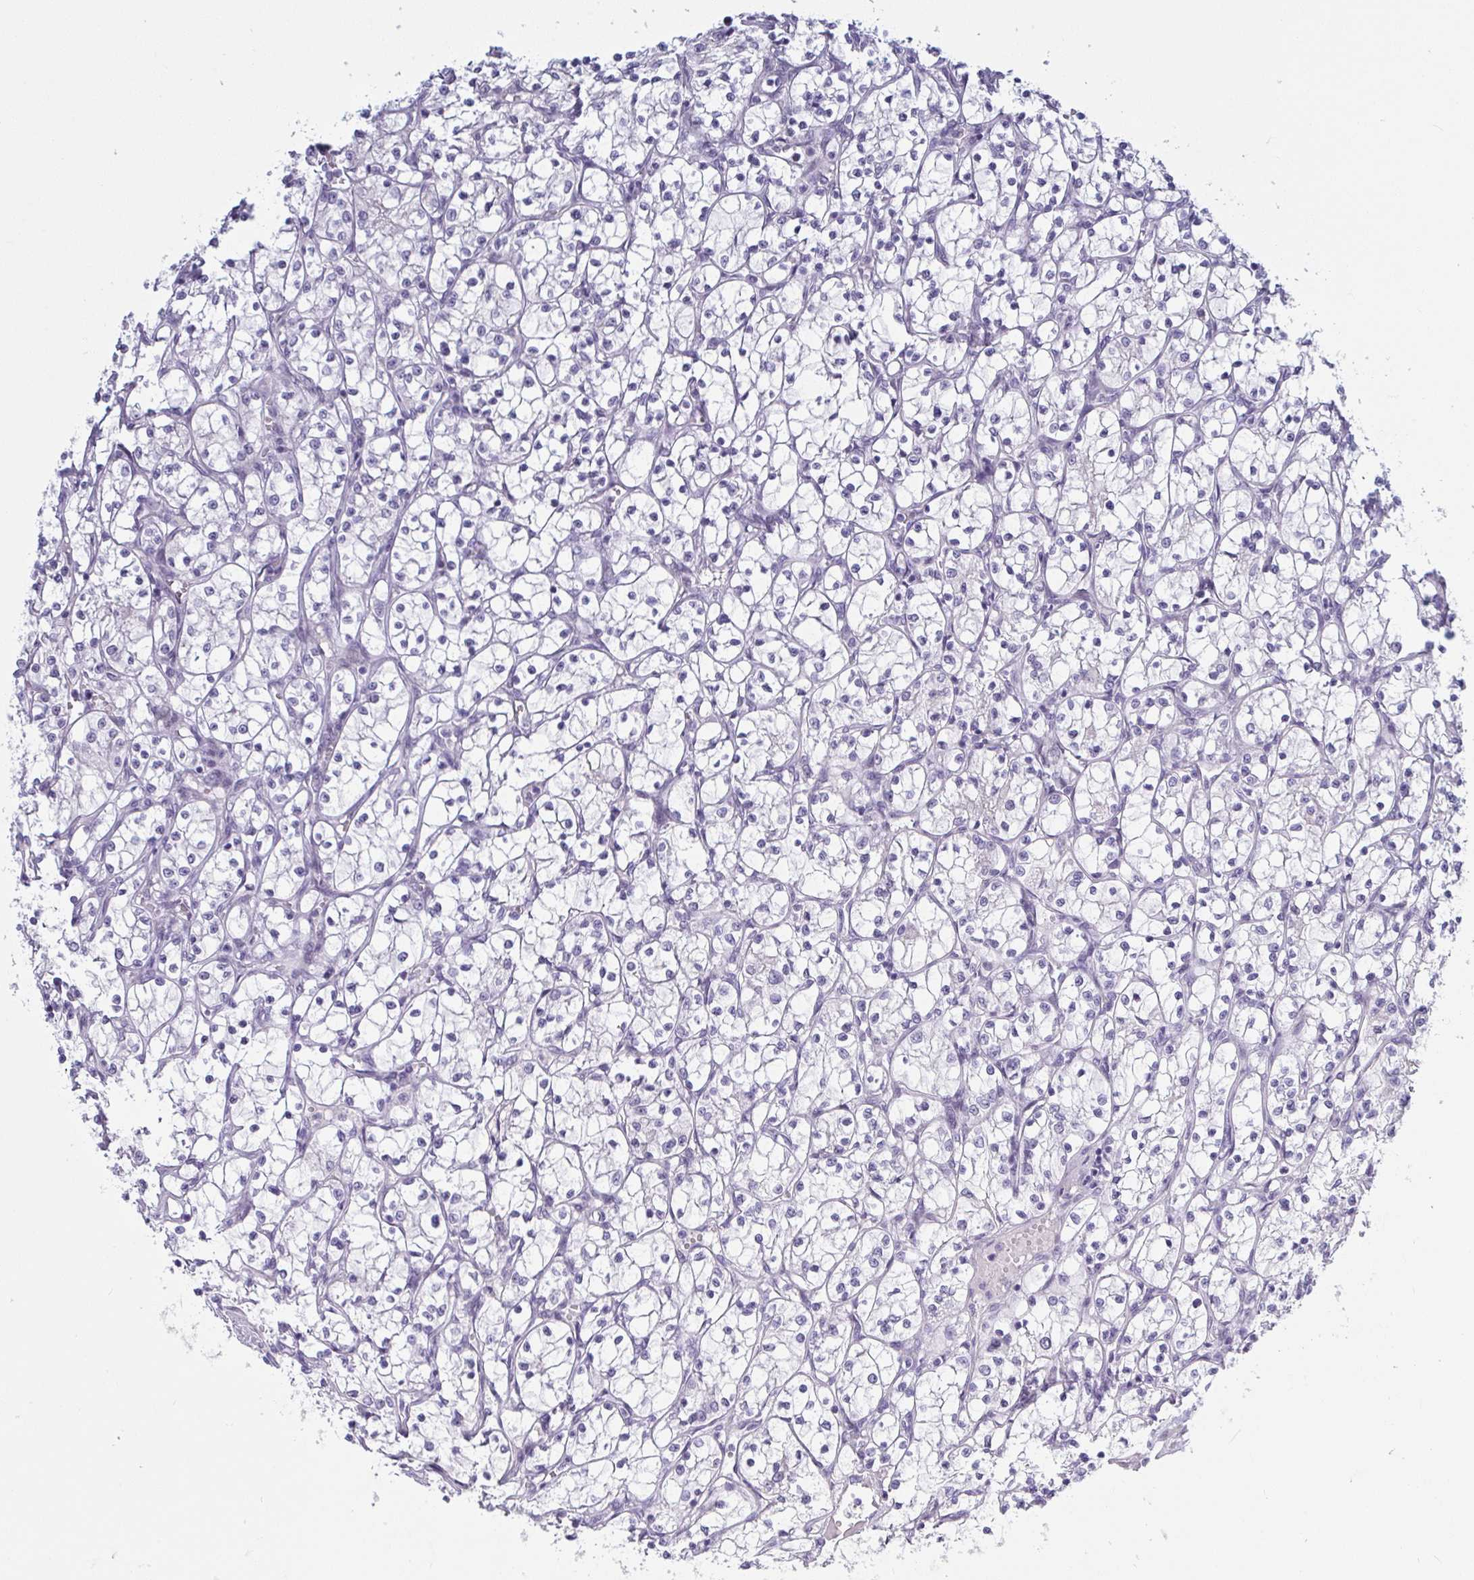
{"staining": {"intensity": "negative", "quantity": "none", "location": "none"}, "tissue": "renal cancer", "cell_type": "Tumor cells", "image_type": "cancer", "snomed": [{"axis": "morphology", "description": "Adenocarcinoma, NOS"}, {"axis": "topography", "description": "Kidney"}], "caption": "A micrograph of human renal adenocarcinoma is negative for staining in tumor cells.", "gene": "TCEAL8", "patient": {"sex": "female", "age": 69}}